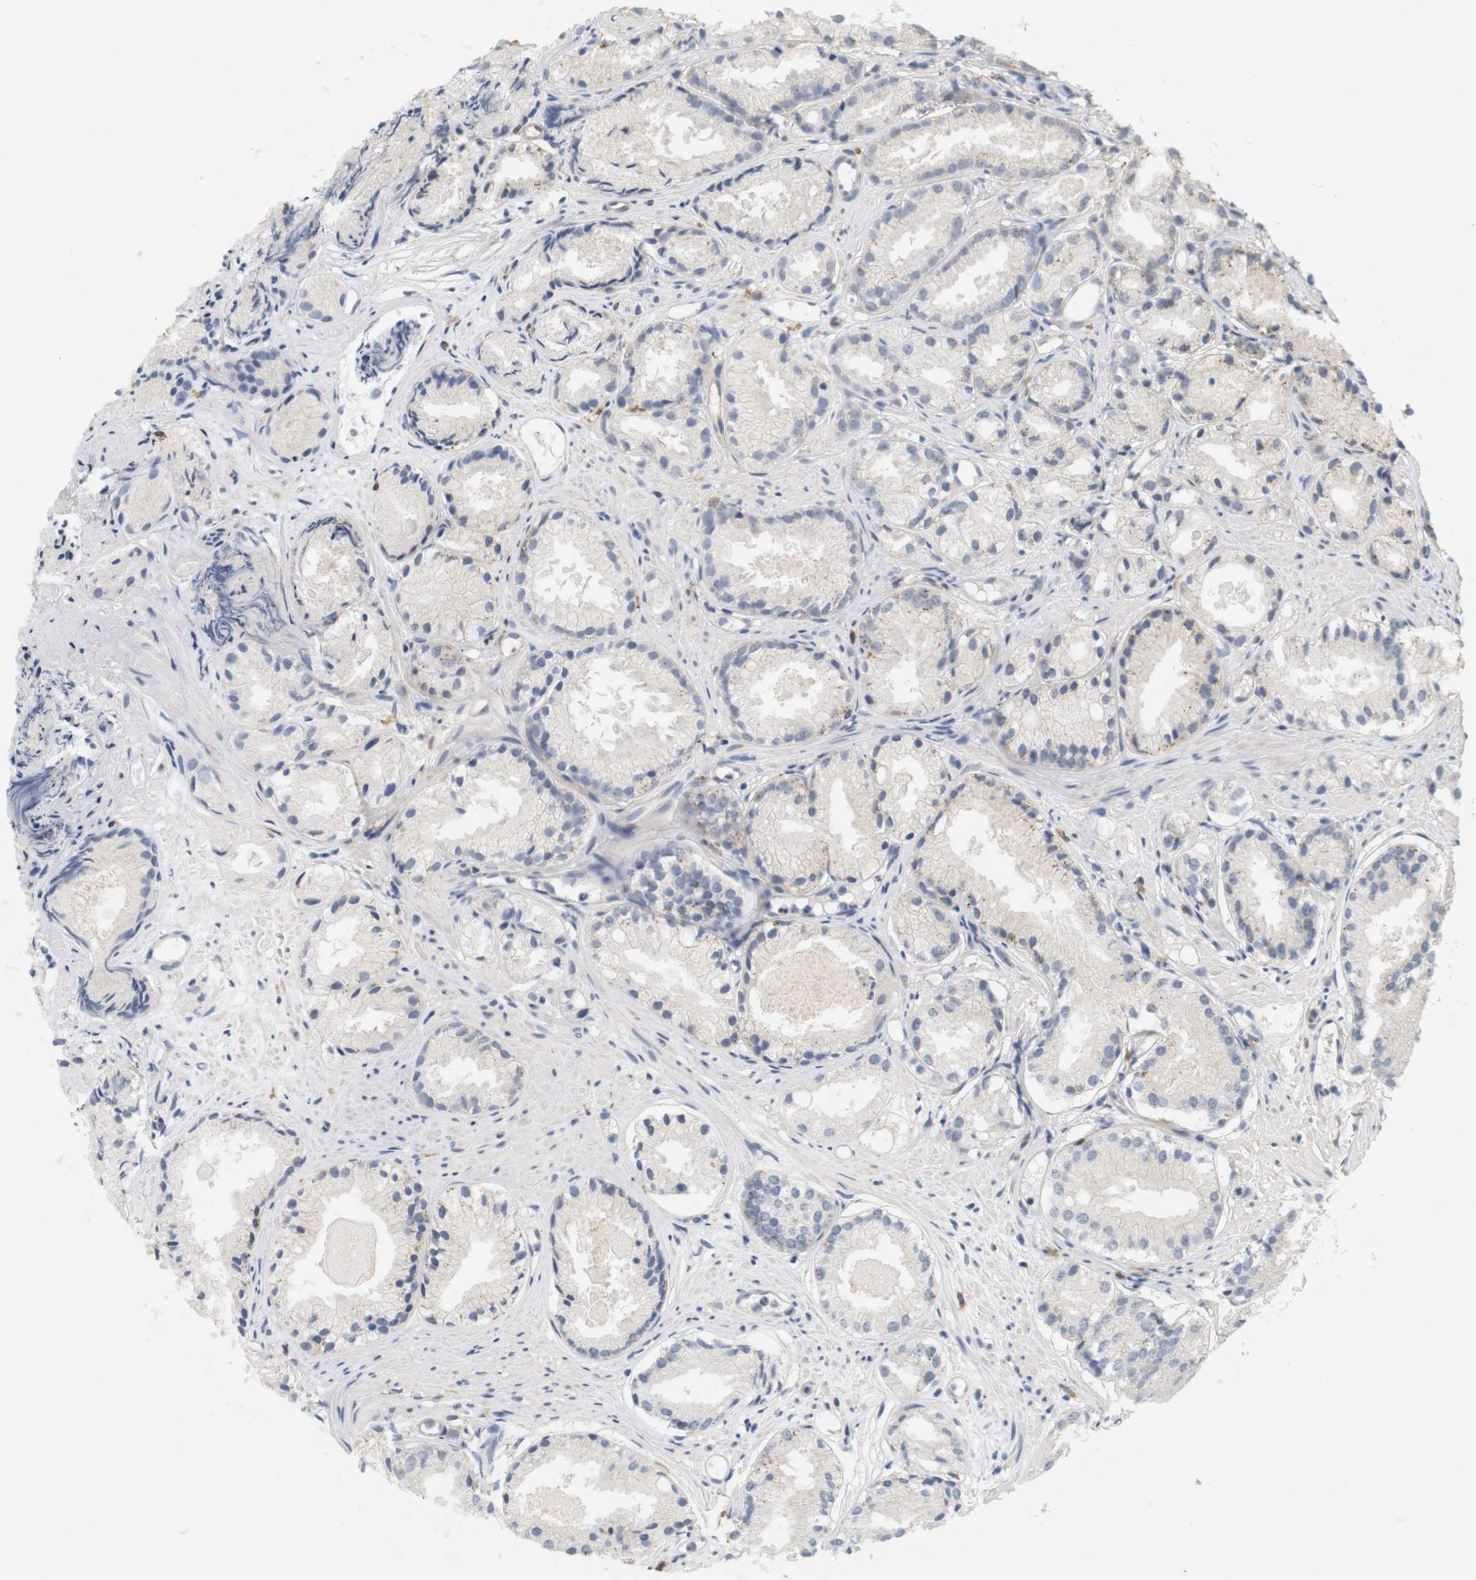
{"staining": {"intensity": "negative", "quantity": "none", "location": "none"}, "tissue": "prostate cancer", "cell_type": "Tumor cells", "image_type": "cancer", "snomed": [{"axis": "morphology", "description": "Adenocarcinoma, Low grade"}, {"axis": "topography", "description": "Prostate"}], "caption": "The immunohistochemistry photomicrograph has no significant positivity in tumor cells of prostate adenocarcinoma (low-grade) tissue.", "gene": "OSR1", "patient": {"sex": "male", "age": 72}}